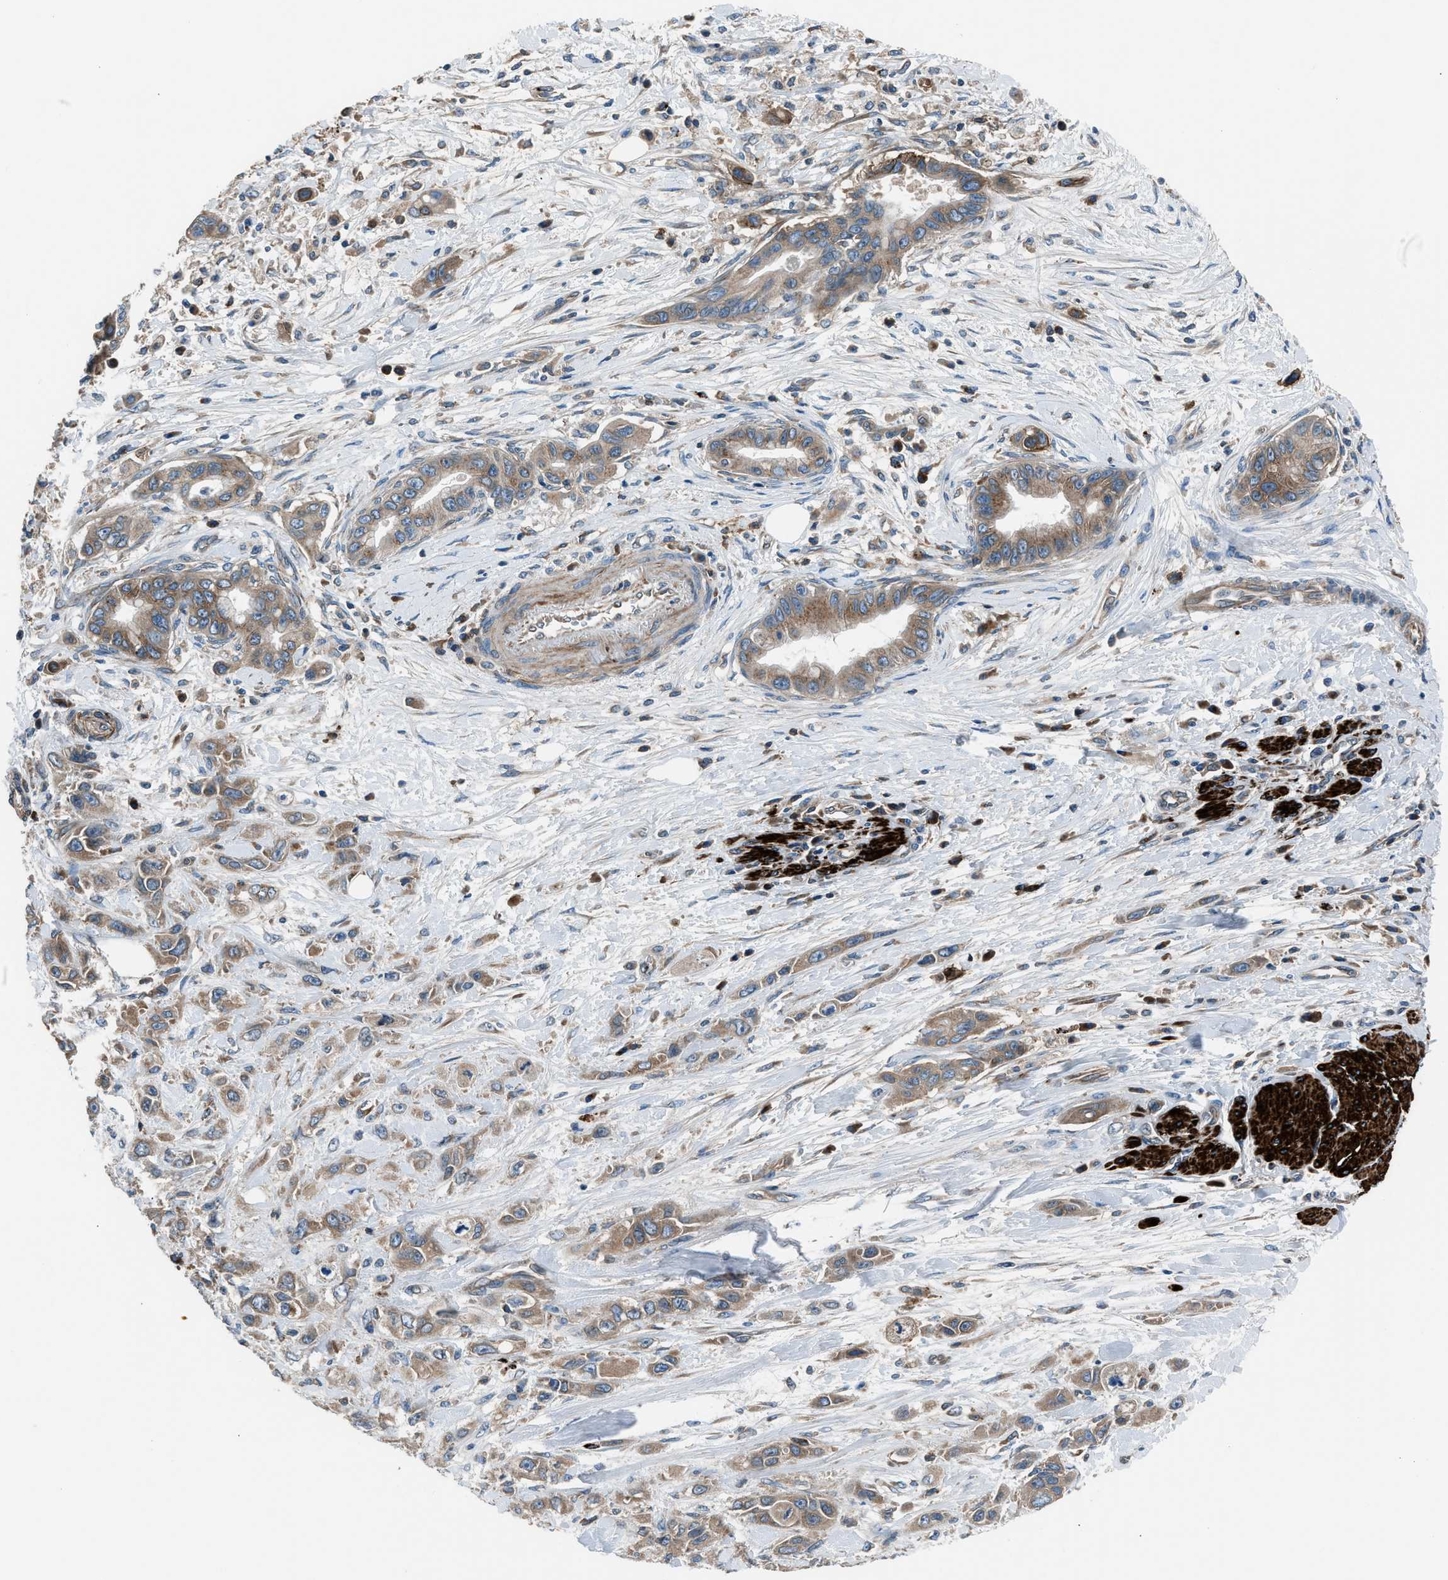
{"staining": {"intensity": "moderate", "quantity": ">75%", "location": "cytoplasmic/membranous"}, "tissue": "pancreatic cancer", "cell_type": "Tumor cells", "image_type": "cancer", "snomed": [{"axis": "morphology", "description": "Adenocarcinoma, NOS"}, {"axis": "topography", "description": "Pancreas"}], "caption": "This is an image of immunohistochemistry (IHC) staining of adenocarcinoma (pancreatic), which shows moderate expression in the cytoplasmic/membranous of tumor cells.", "gene": "LMBR1", "patient": {"sex": "female", "age": 73}}